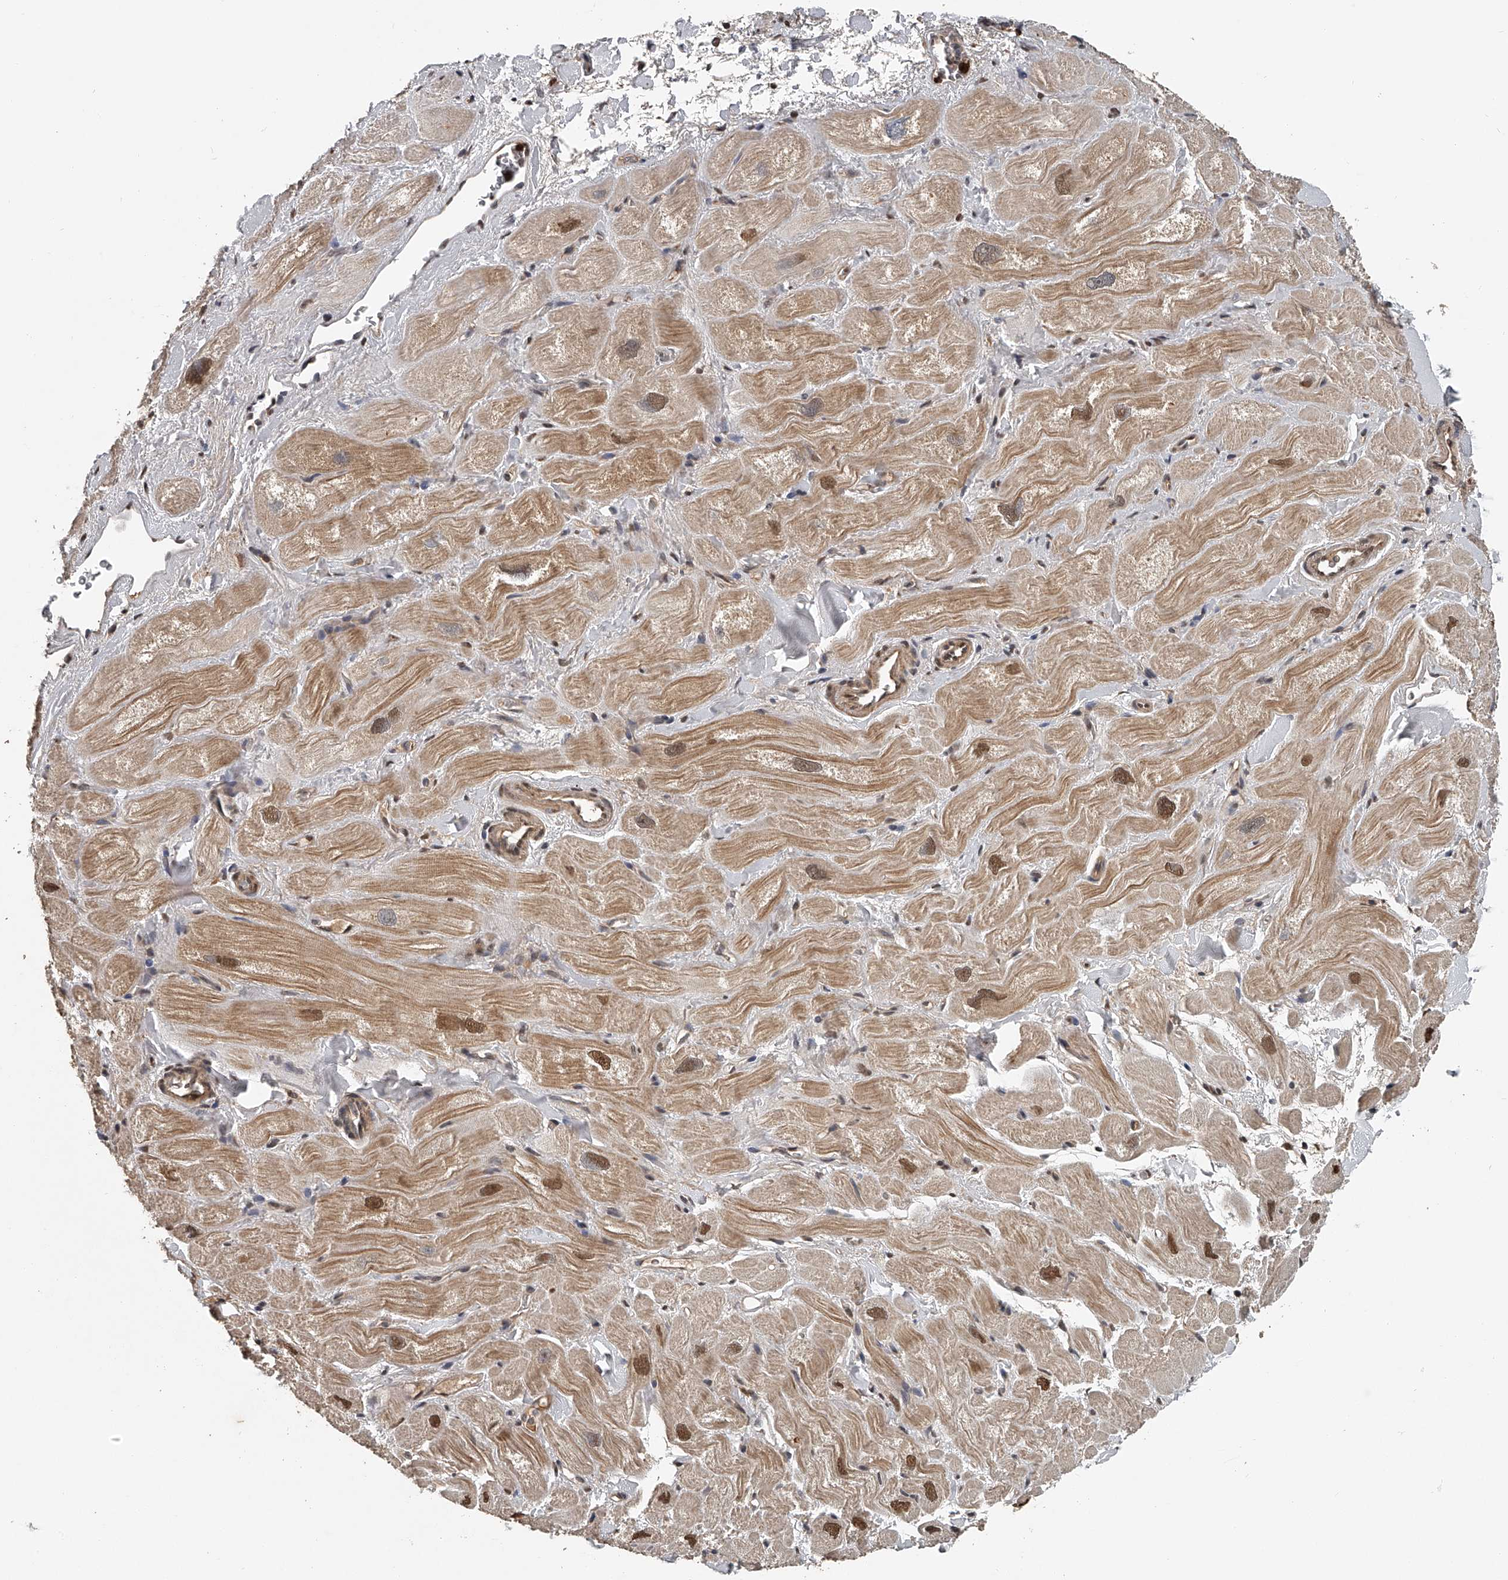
{"staining": {"intensity": "moderate", "quantity": ">75%", "location": "cytoplasmic/membranous,nuclear"}, "tissue": "heart muscle", "cell_type": "Cardiomyocytes", "image_type": "normal", "snomed": [{"axis": "morphology", "description": "Normal tissue, NOS"}, {"axis": "topography", "description": "Heart"}], "caption": "Immunohistochemistry (IHC) of normal heart muscle reveals medium levels of moderate cytoplasmic/membranous,nuclear staining in approximately >75% of cardiomyocytes. The protein of interest is stained brown, and the nuclei are stained in blue (DAB (3,3'-diaminobenzidine) IHC with brightfield microscopy, high magnification).", "gene": "PLEKHG1", "patient": {"sex": "male", "age": 49}}